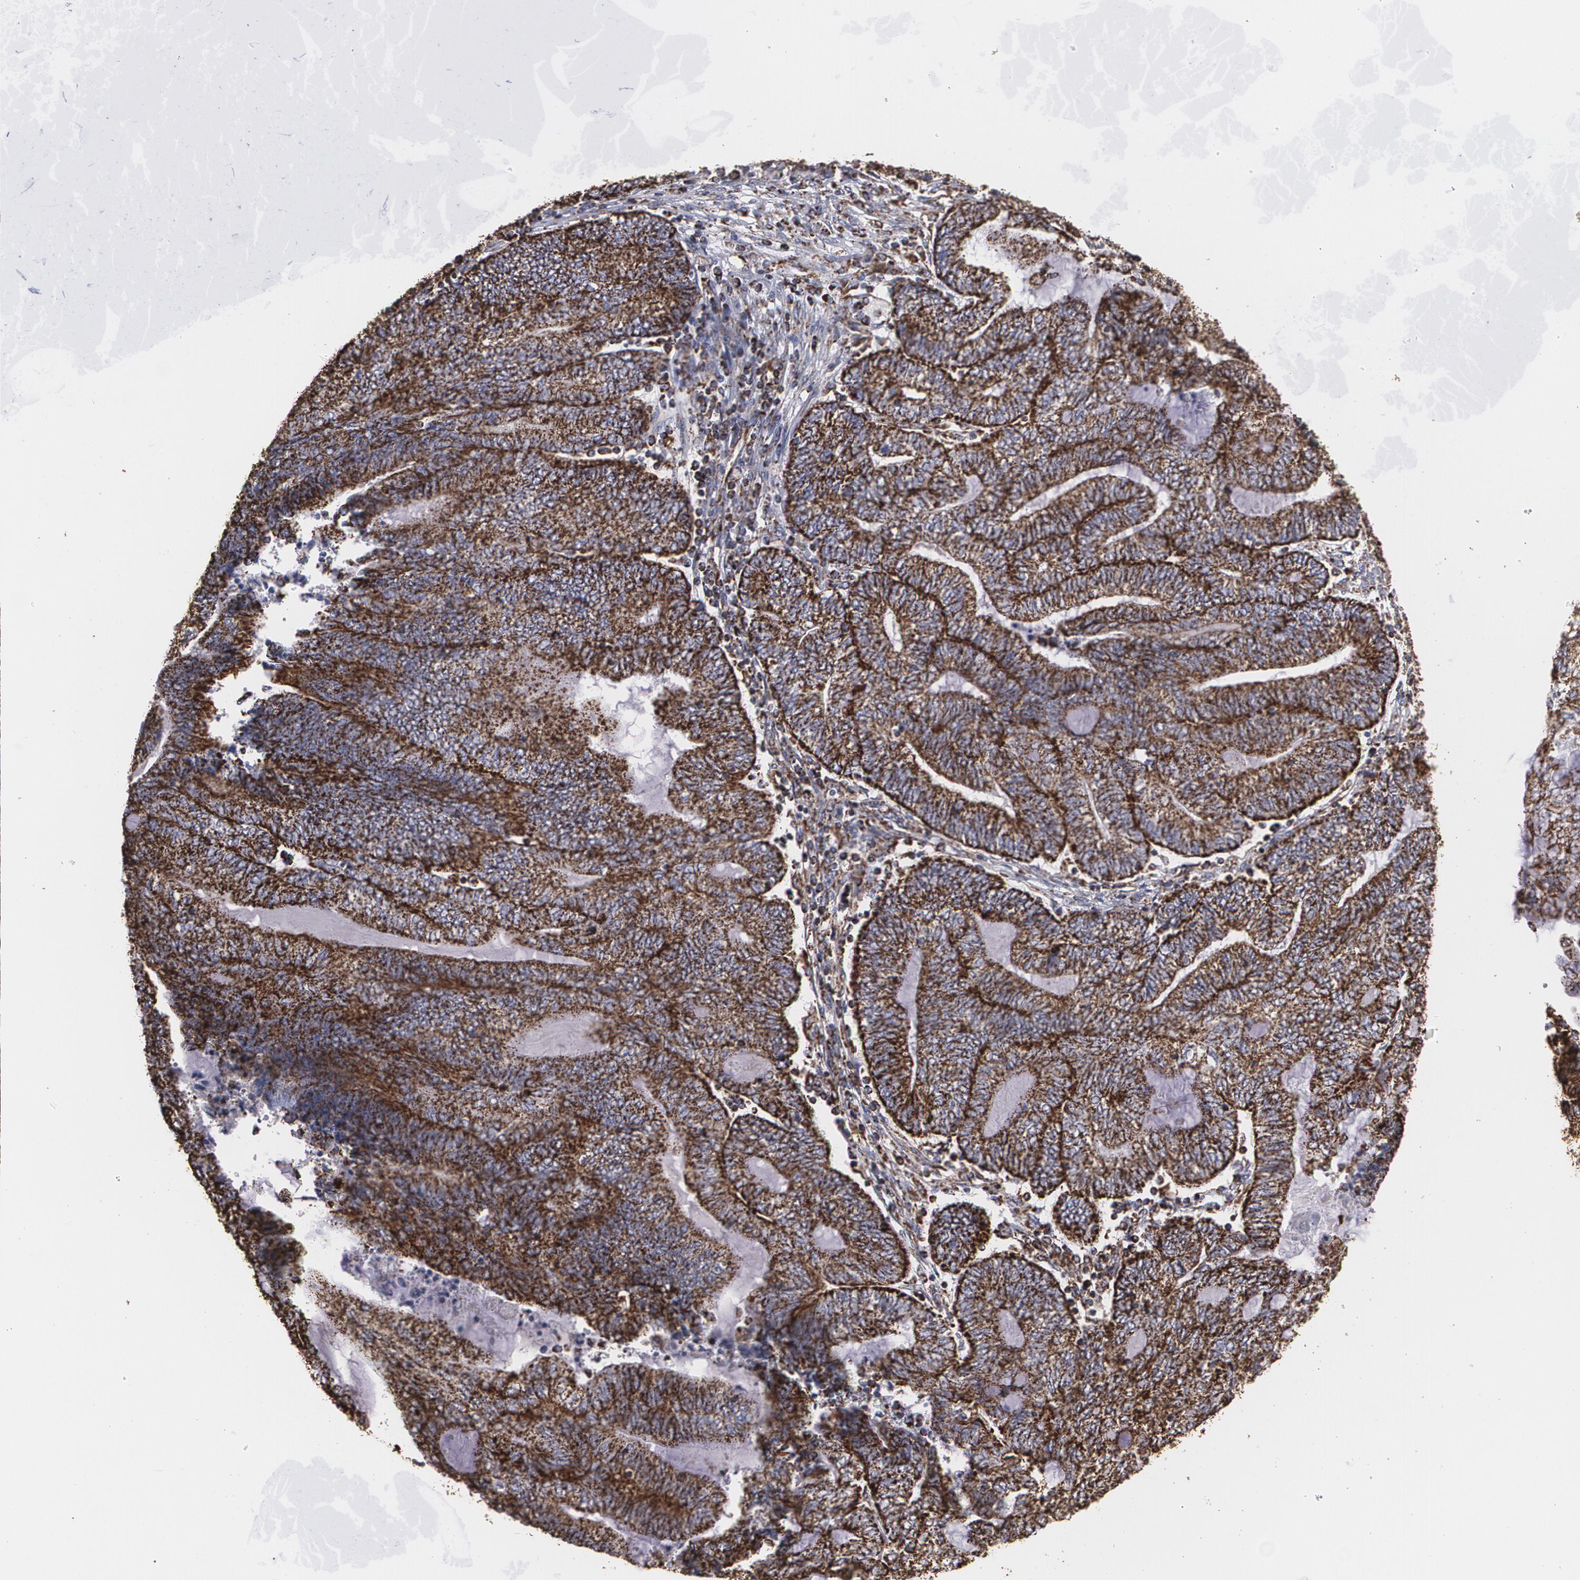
{"staining": {"intensity": "strong", "quantity": ">75%", "location": "cytoplasmic/membranous"}, "tissue": "endometrial cancer", "cell_type": "Tumor cells", "image_type": "cancer", "snomed": [{"axis": "morphology", "description": "Adenocarcinoma, NOS"}, {"axis": "topography", "description": "Uterus"}, {"axis": "topography", "description": "Endometrium"}], "caption": "Adenocarcinoma (endometrial) stained for a protein displays strong cytoplasmic/membranous positivity in tumor cells. (DAB = brown stain, brightfield microscopy at high magnification).", "gene": "HSPD1", "patient": {"sex": "female", "age": 70}}